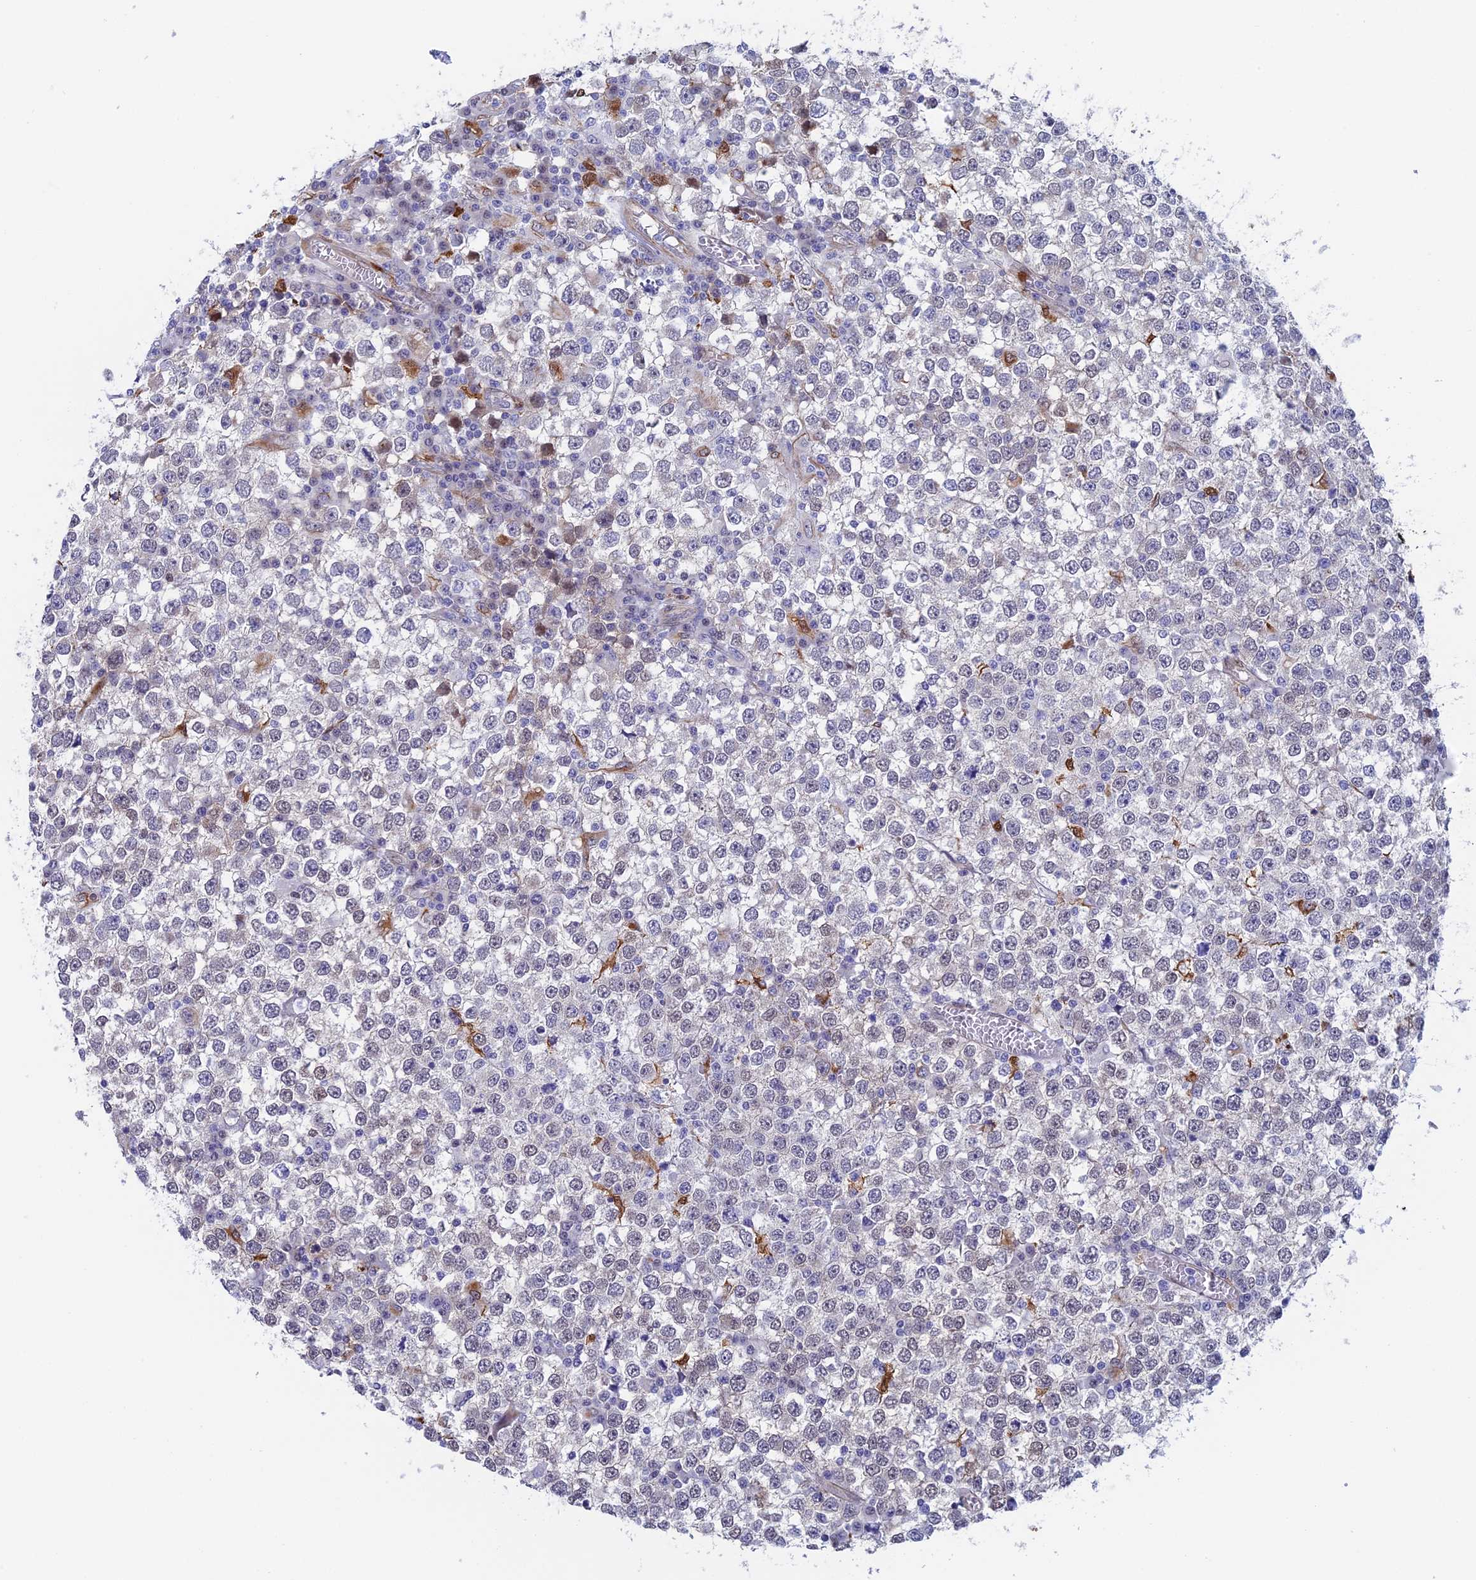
{"staining": {"intensity": "negative", "quantity": "none", "location": "none"}, "tissue": "testis cancer", "cell_type": "Tumor cells", "image_type": "cancer", "snomed": [{"axis": "morphology", "description": "Seminoma, NOS"}, {"axis": "topography", "description": "Testis"}], "caption": "Protein analysis of seminoma (testis) displays no significant positivity in tumor cells.", "gene": "SLC26A1", "patient": {"sex": "male", "age": 65}}